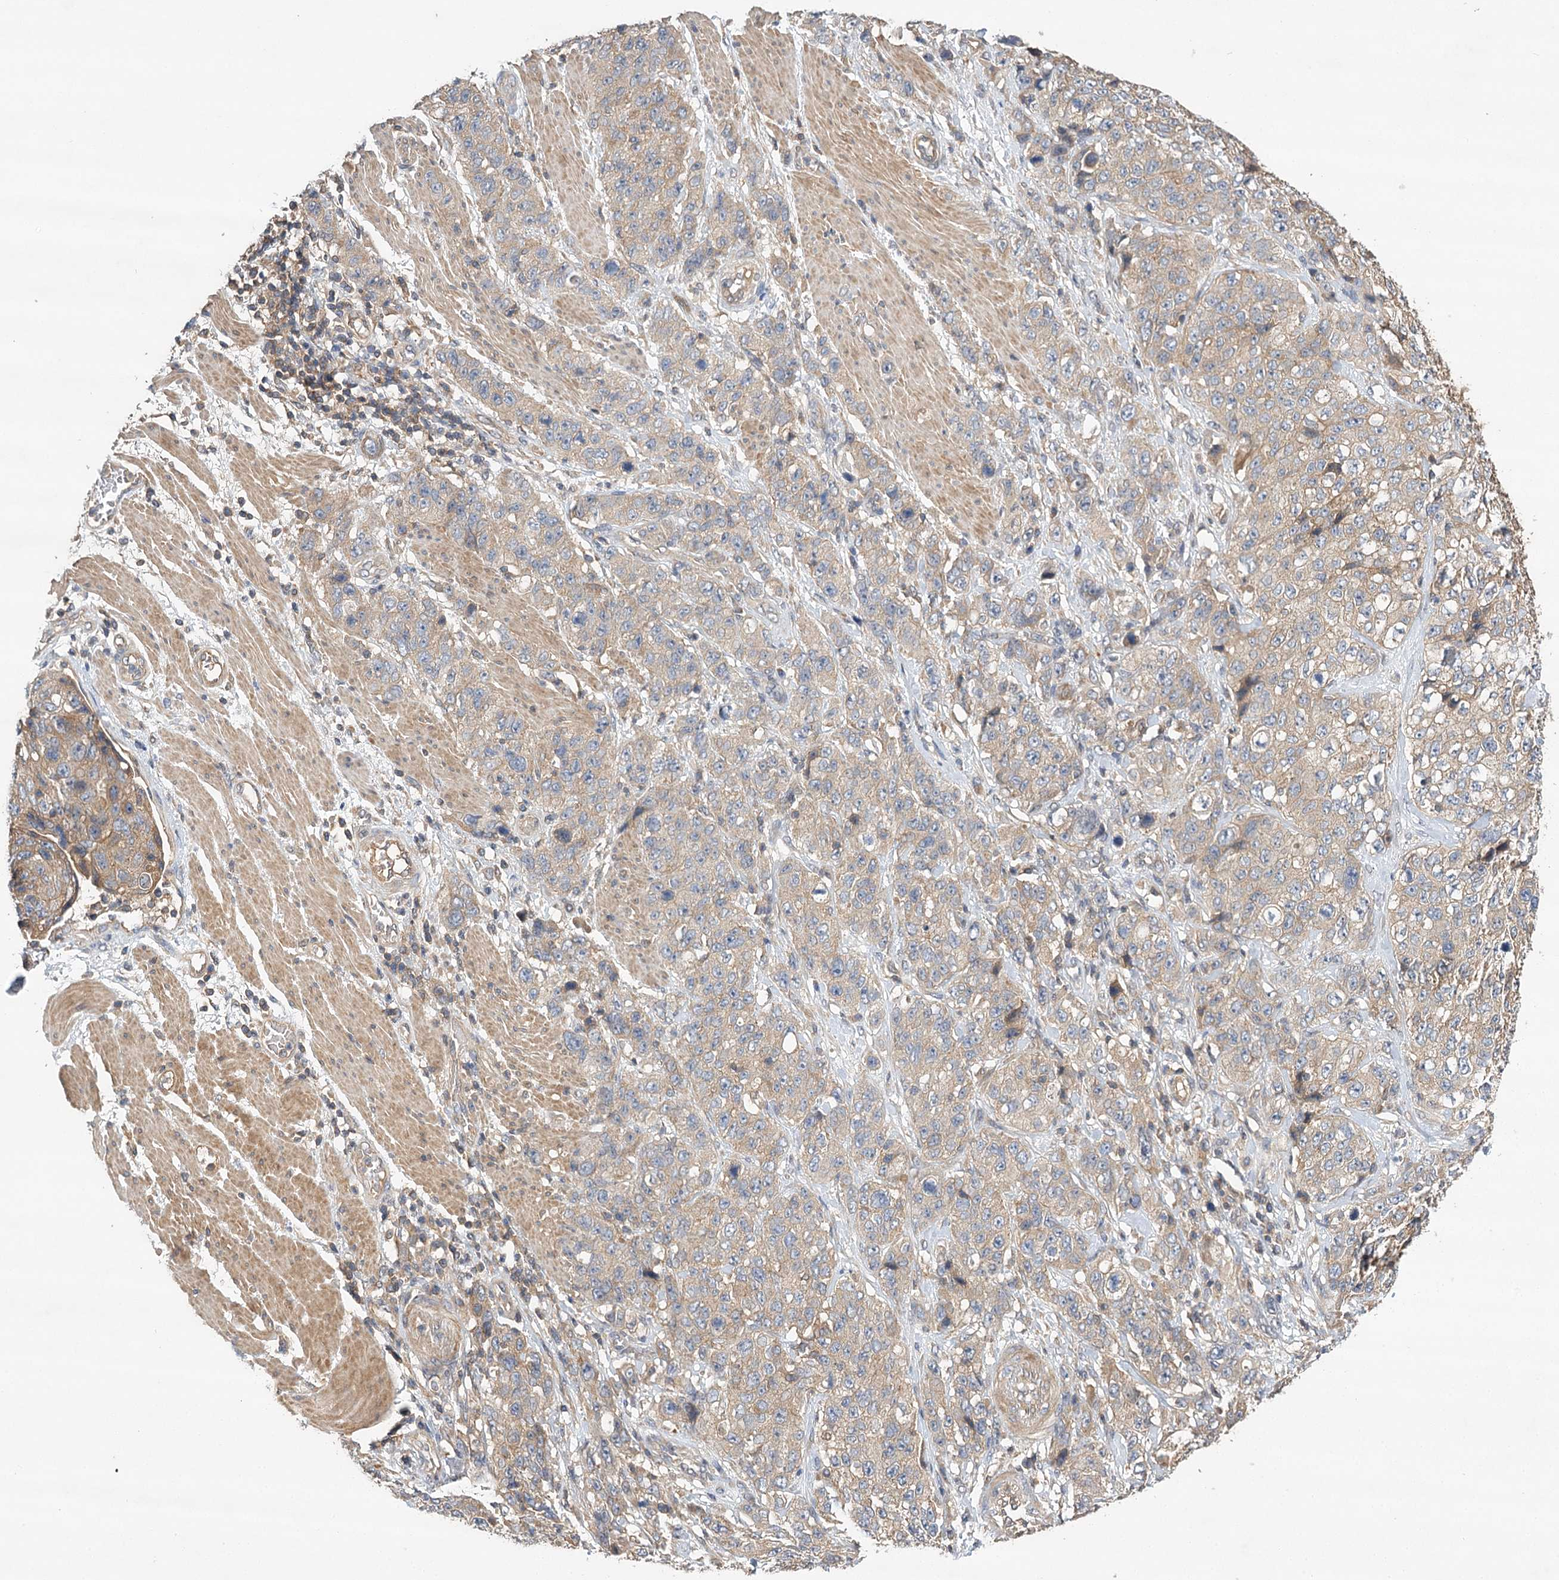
{"staining": {"intensity": "weak", "quantity": ">75%", "location": "cytoplasmic/membranous"}, "tissue": "stomach cancer", "cell_type": "Tumor cells", "image_type": "cancer", "snomed": [{"axis": "morphology", "description": "Adenocarcinoma, NOS"}, {"axis": "topography", "description": "Stomach"}], "caption": "High-magnification brightfield microscopy of stomach adenocarcinoma stained with DAB (3,3'-diaminobenzidine) (brown) and counterstained with hematoxylin (blue). tumor cells exhibit weak cytoplasmic/membranous expression is identified in about>75% of cells.", "gene": "LSS", "patient": {"sex": "male", "age": 48}}